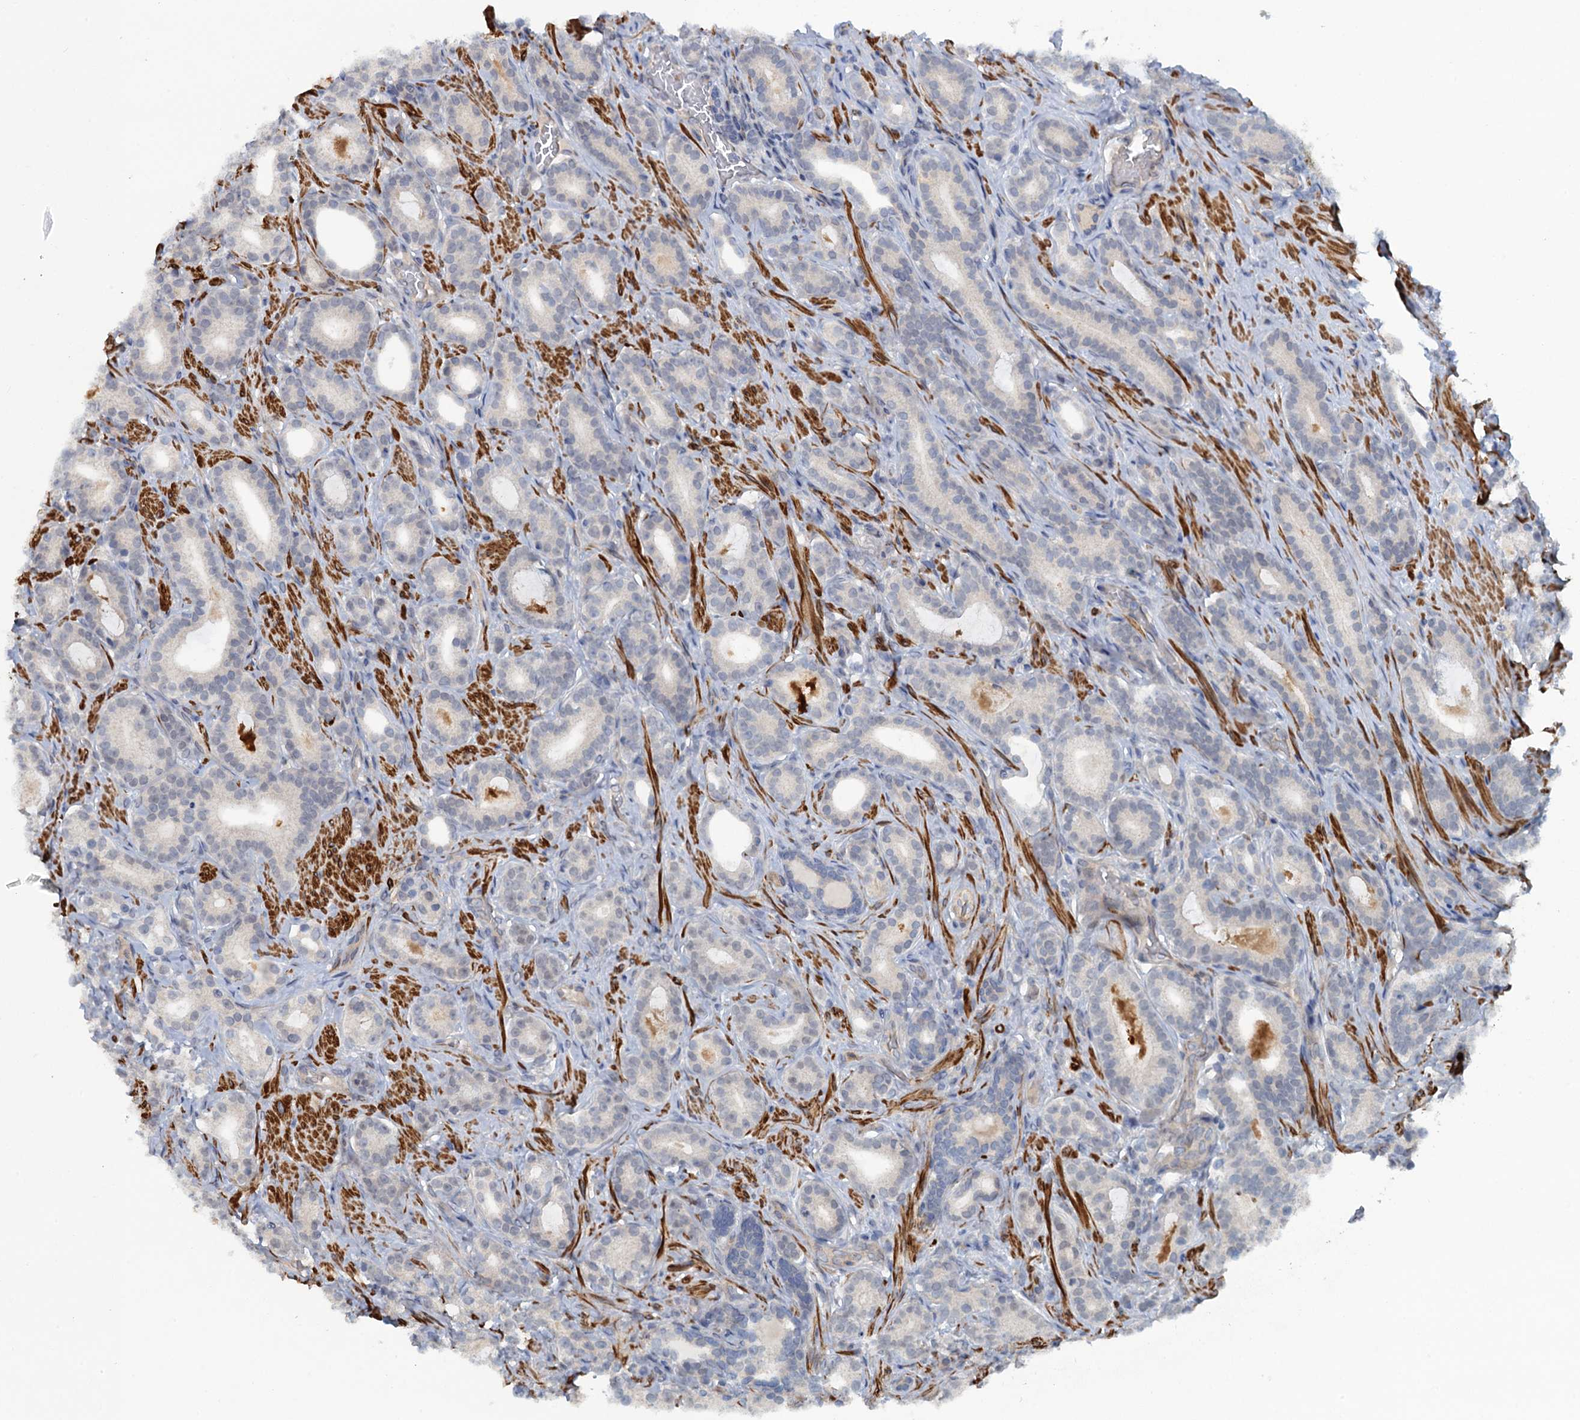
{"staining": {"intensity": "negative", "quantity": "none", "location": "none"}, "tissue": "prostate cancer", "cell_type": "Tumor cells", "image_type": "cancer", "snomed": [{"axis": "morphology", "description": "Adenocarcinoma, Low grade"}, {"axis": "topography", "description": "Prostate"}], "caption": "Immunohistochemical staining of human low-grade adenocarcinoma (prostate) reveals no significant positivity in tumor cells.", "gene": "MYO16", "patient": {"sex": "male", "age": 71}}